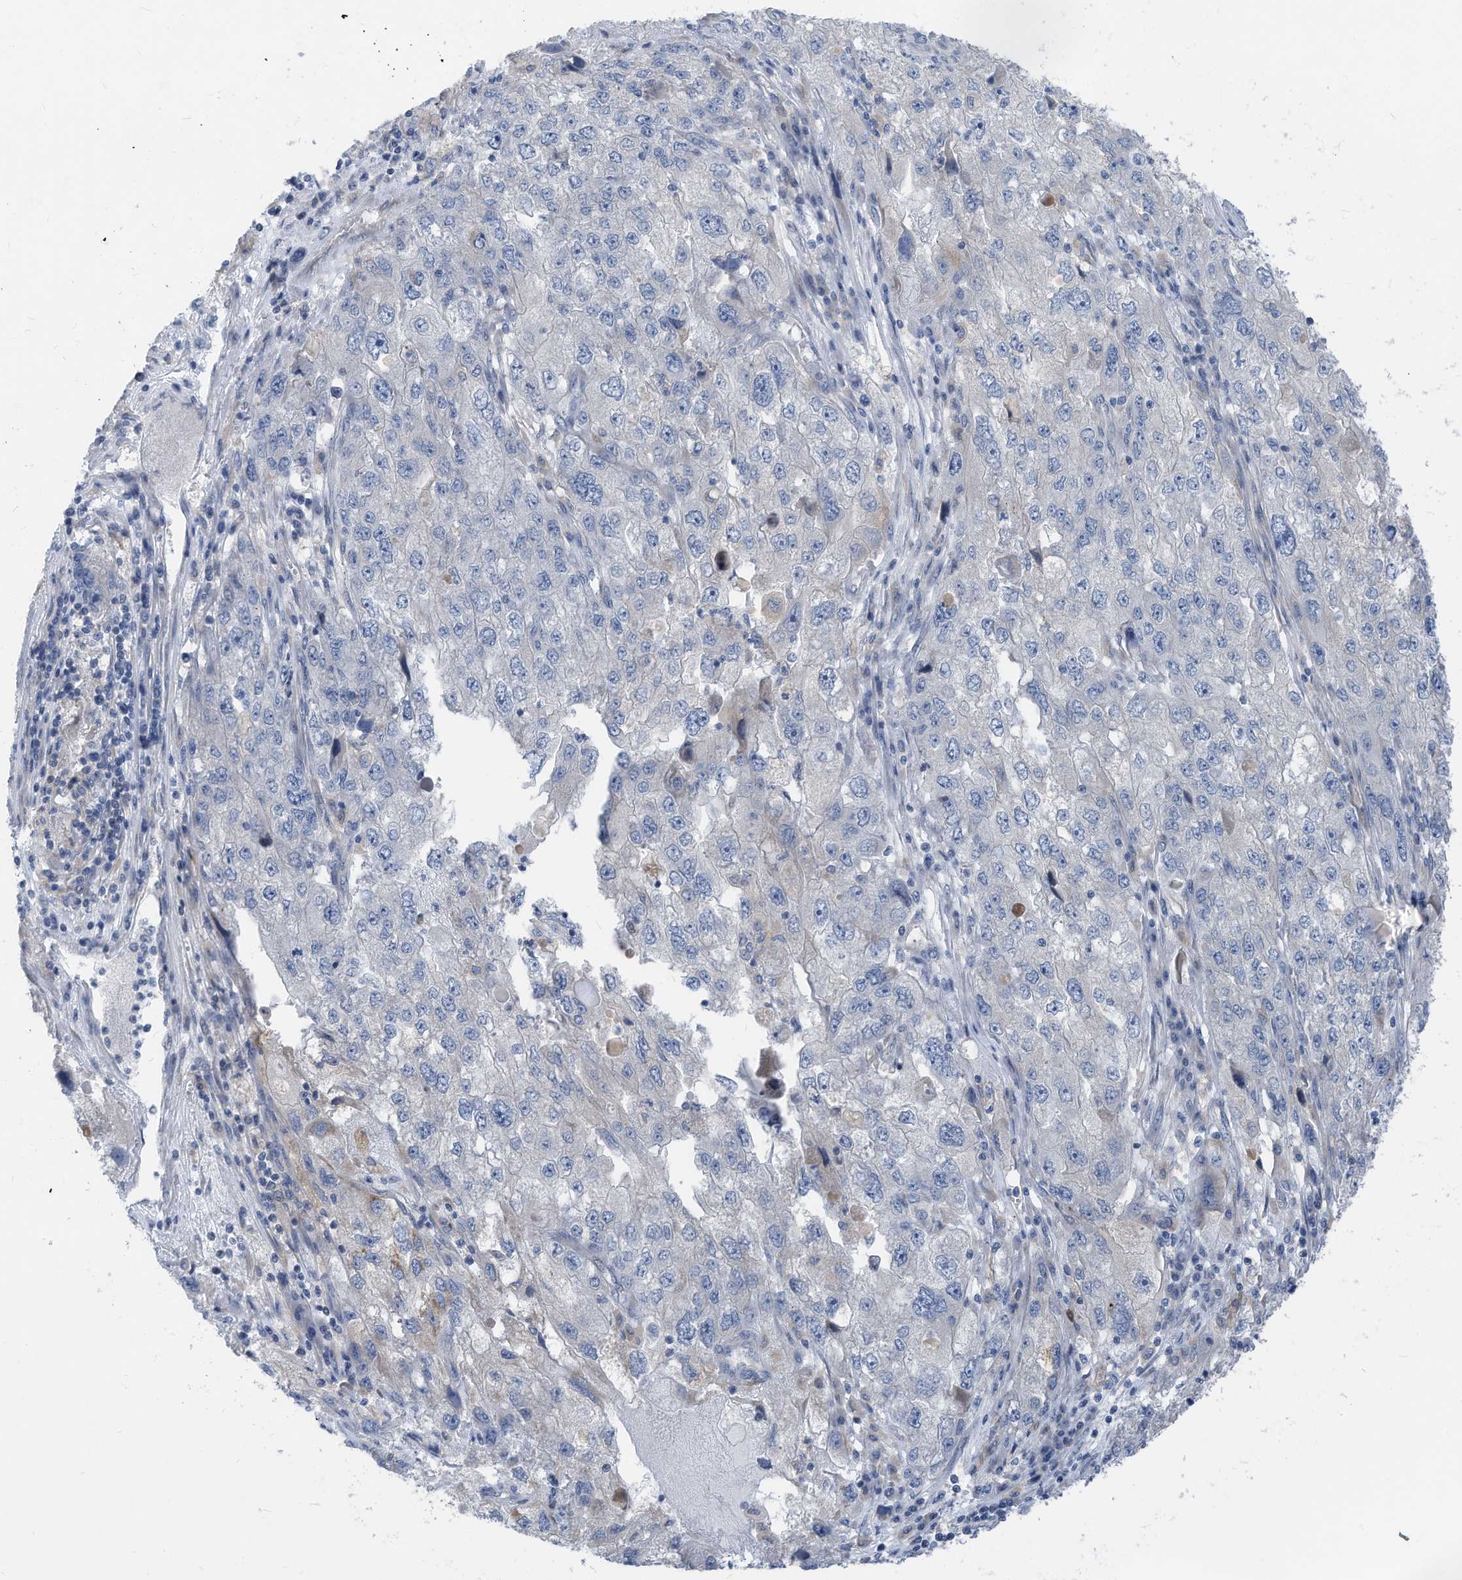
{"staining": {"intensity": "negative", "quantity": "none", "location": "none"}, "tissue": "endometrial cancer", "cell_type": "Tumor cells", "image_type": "cancer", "snomed": [{"axis": "morphology", "description": "Adenocarcinoma, NOS"}, {"axis": "topography", "description": "Endometrium"}], "caption": "High power microscopy histopathology image of an IHC image of adenocarcinoma (endometrial), revealing no significant positivity in tumor cells.", "gene": "LDAH", "patient": {"sex": "female", "age": 49}}